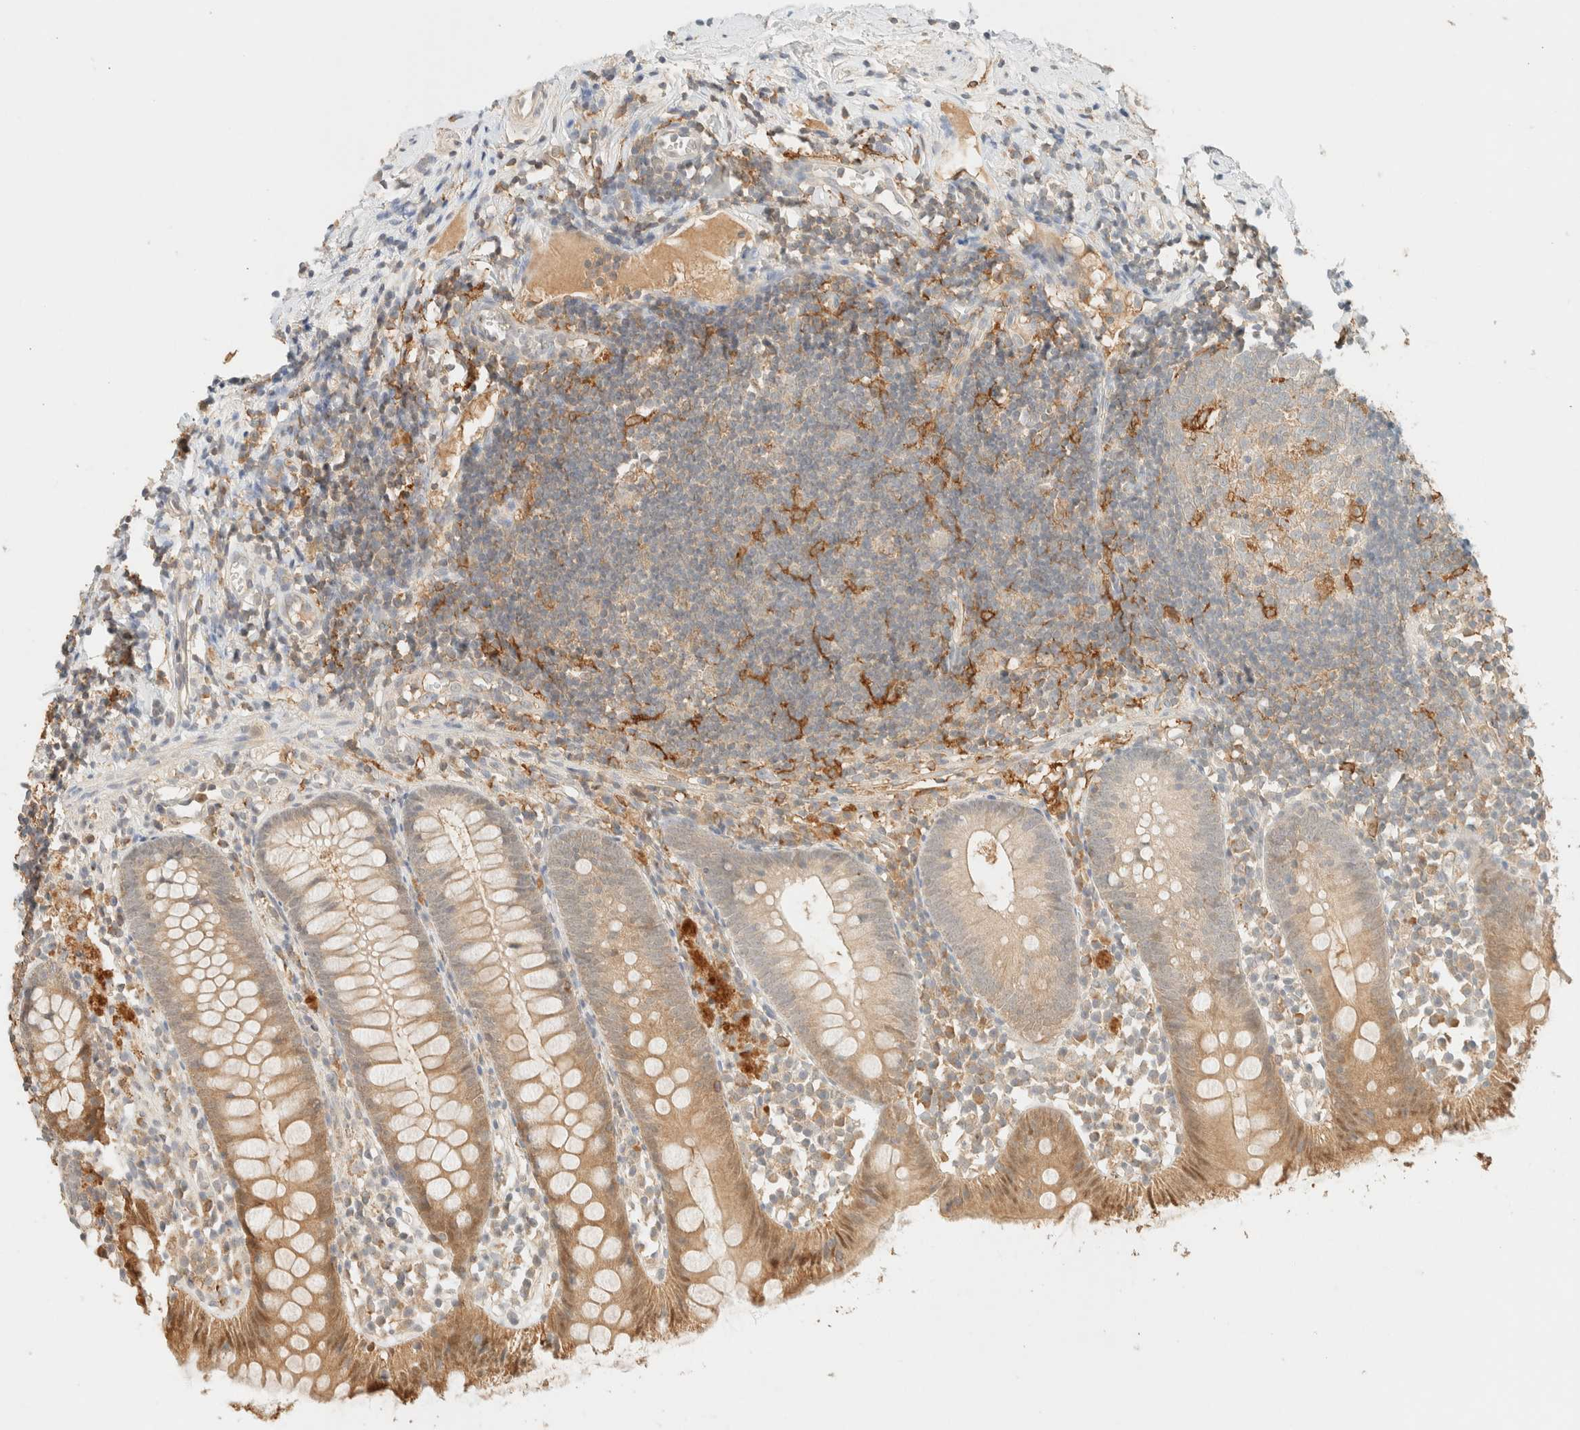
{"staining": {"intensity": "moderate", "quantity": ">75%", "location": "cytoplasmic/membranous,nuclear"}, "tissue": "appendix", "cell_type": "Glandular cells", "image_type": "normal", "snomed": [{"axis": "morphology", "description": "Normal tissue, NOS"}, {"axis": "topography", "description": "Appendix"}], "caption": "This is an image of immunohistochemistry staining of unremarkable appendix, which shows moderate positivity in the cytoplasmic/membranous,nuclear of glandular cells.", "gene": "TIMD4", "patient": {"sex": "female", "age": 20}}